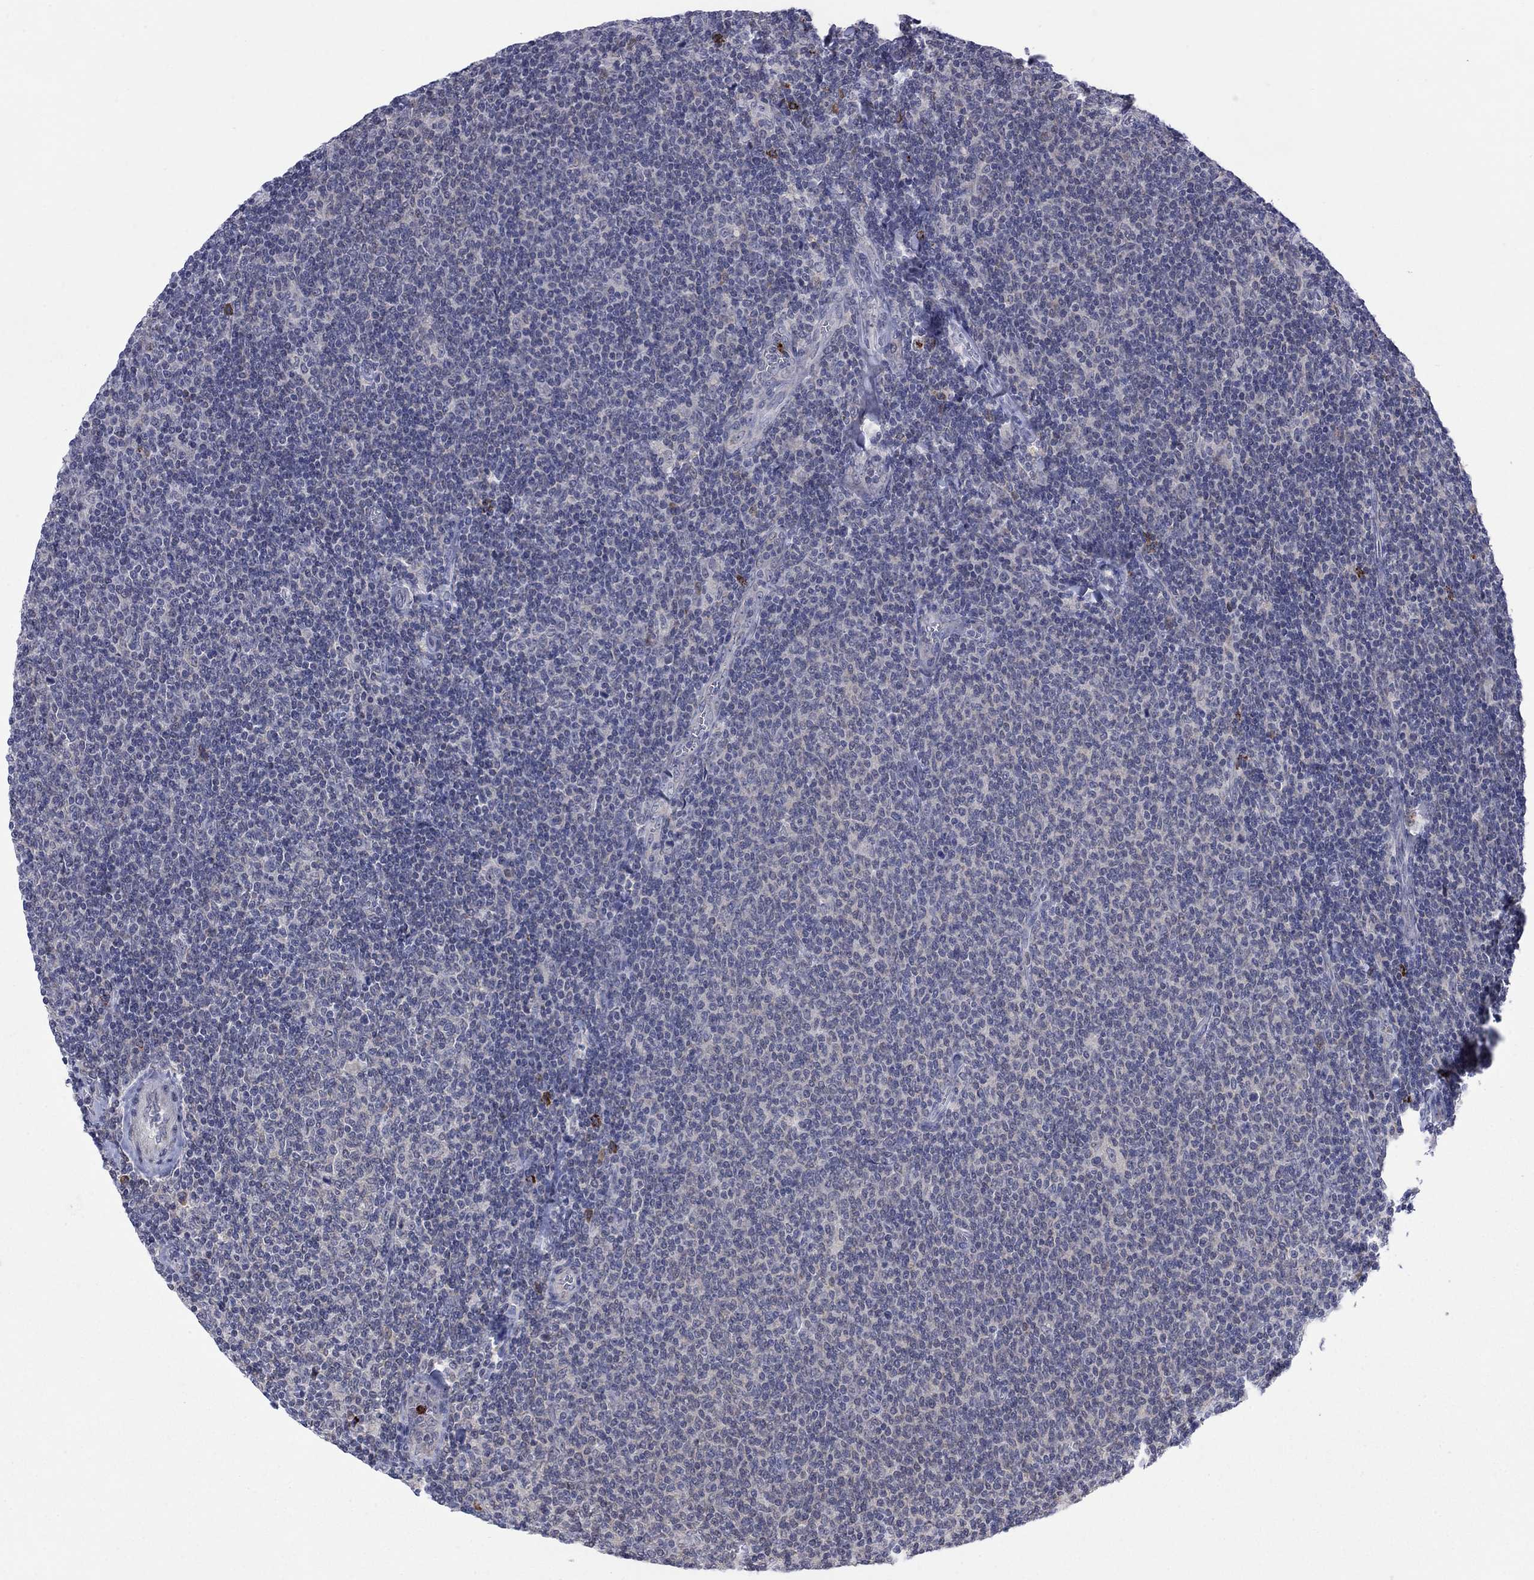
{"staining": {"intensity": "negative", "quantity": "none", "location": "none"}, "tissue": "lymphoma", "cell_type": "Tumor cells", "image_type": "cancer", "snomed": [{"axis": "morphology", "description": "Malignant lymphoma, non-Hodgkin's type, Low grade"}, {"axis": "topography", "description": "Lymph node"}], "caption": "IHC of lymphoma exhibits no positivity in tumor cells.", "gene": "MTRFR", "patient": {"sex": "male", "age": 52}}